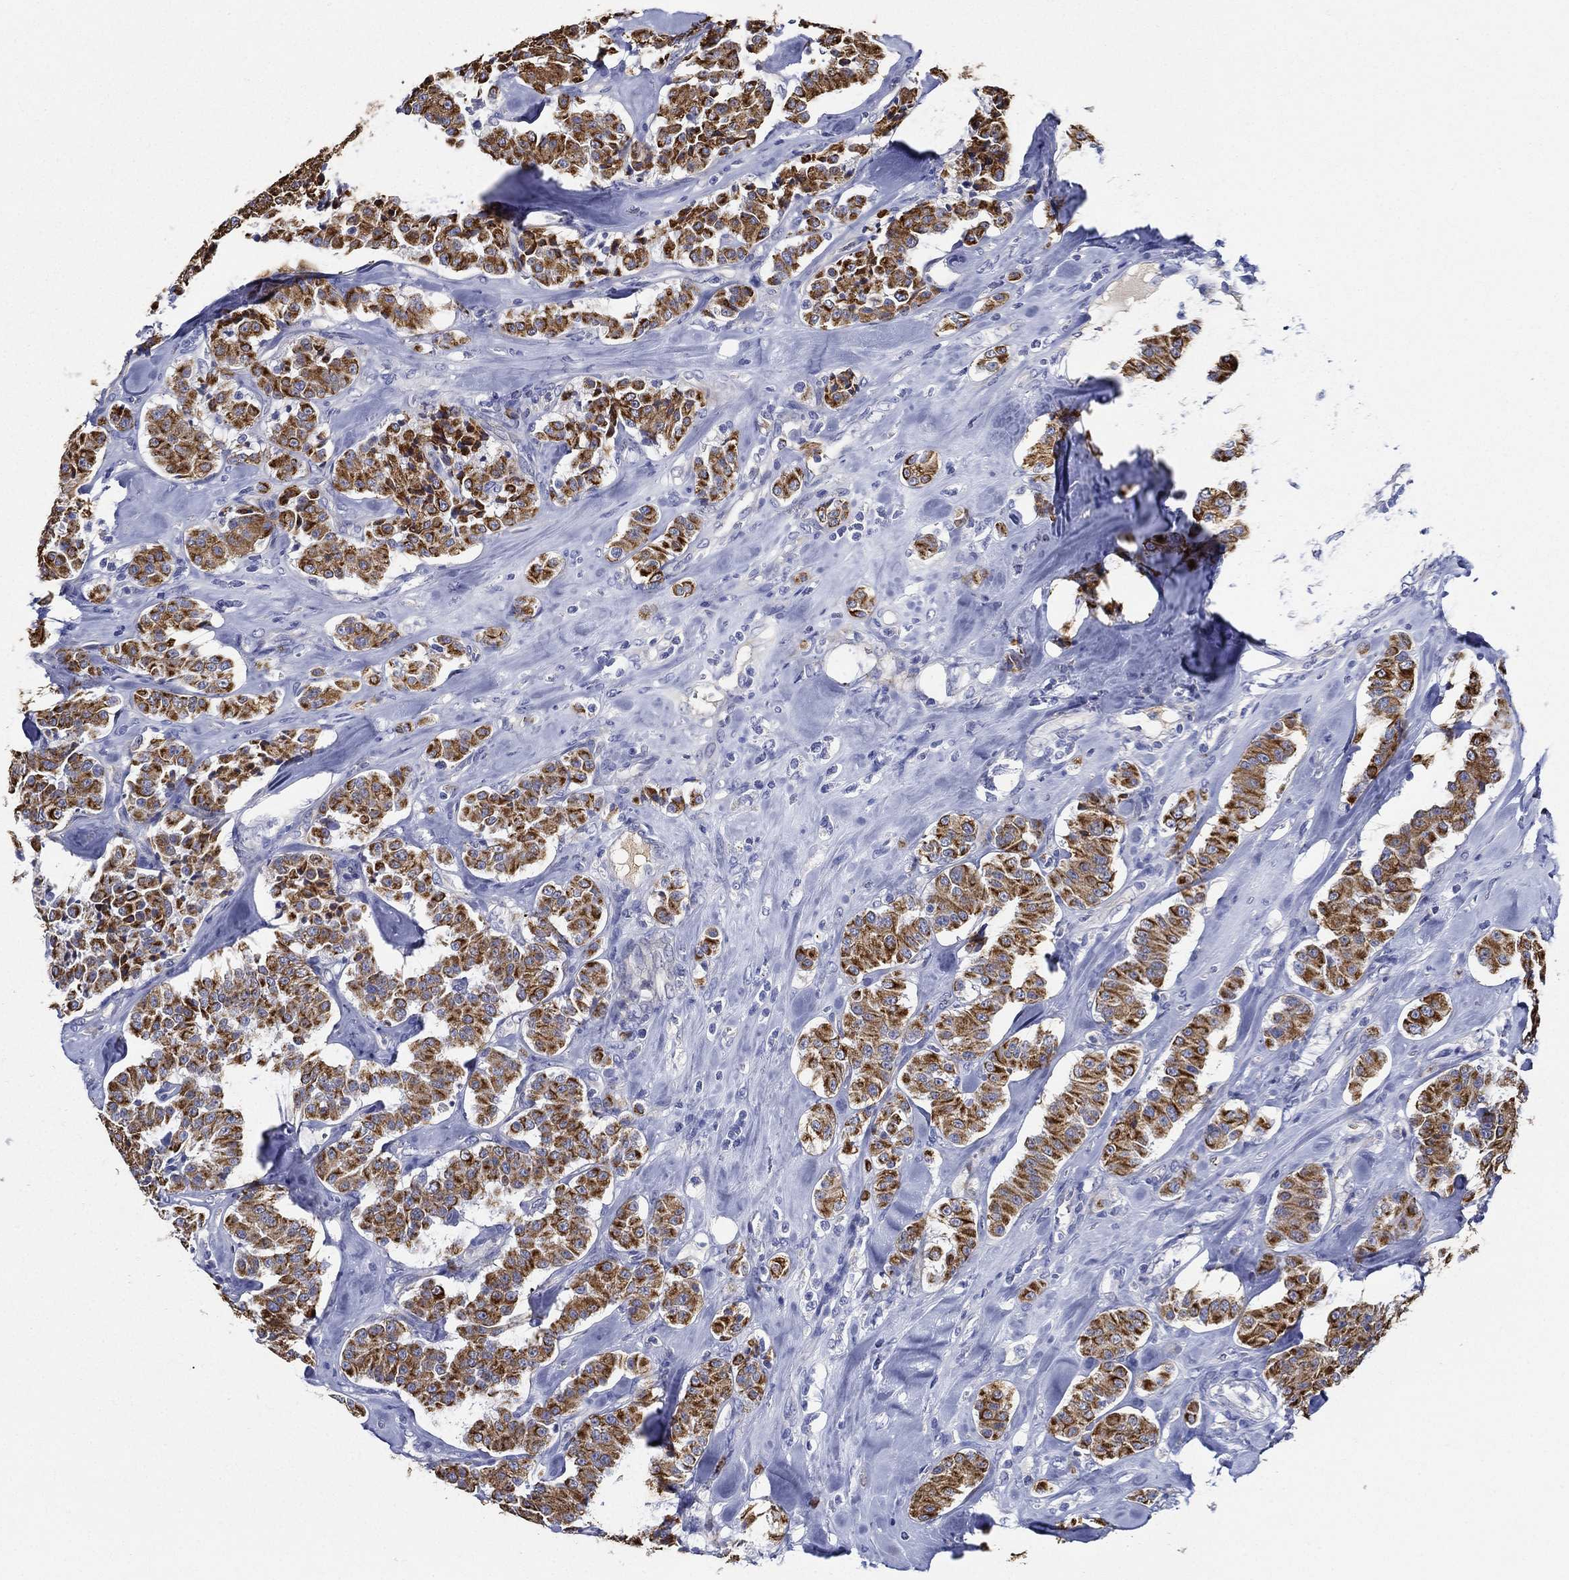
{"staining": {"intensity": "strong", "quantity": ">75%", "location": "cytoplasmic/membranous"}, "tissue": "carcinoid", "cell_type": "Tumor cells", "image_type": "cancer", "snomed": [{"axis": "morphology", "description": "Carcinoid, malignant, NOS"}, {"axis": "topography", "description": "Pancreas"}], "caption": "Tumor cells show strong cytoplasmic/membranous positivity in approximately >75% of cells in malignant carcinoid.", "gene": "NEDD9", "patient": {"sex": "male", "age": 41}}